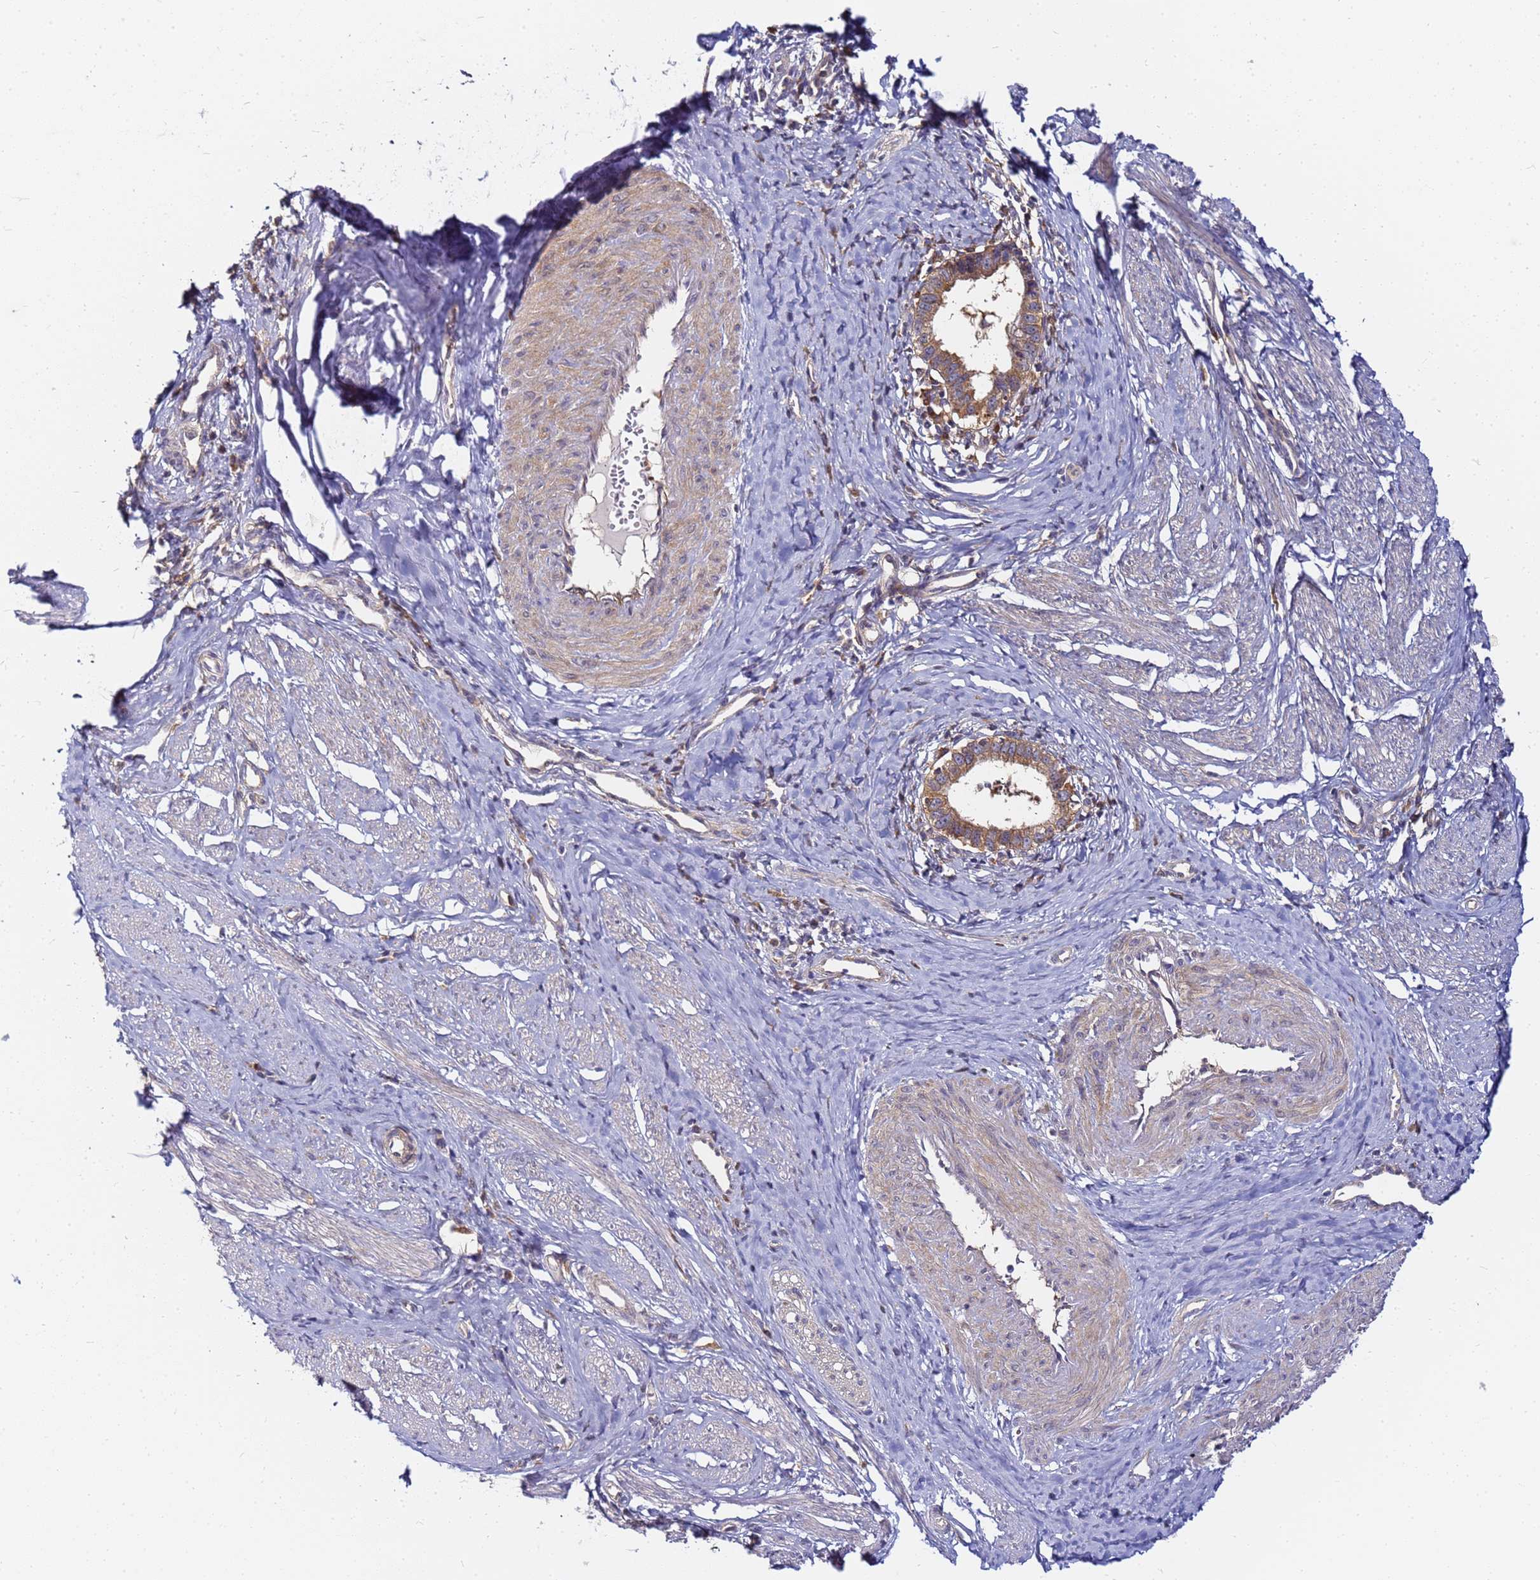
{"staining": {"intensity": "moderate", "quantity": ">75%", "location": "cytoplasmic/membranous"}, "tissue": "cervical cancer", "cell_type": "Tumor cells", "image_type": "cancer", "snomed": [{"axis": "morphology", "description": "Adenocarcinoma, NOS"}, {"axis": "topography", "description": "Cervix"}], "caption": "The image exhibits a brown stain indicating the presence of a protein in the cytoplasmic/membranous of tumor cells in cervical cancer (adenocarcinoma). The staining was performed using DAB, with brown indicating positive protein expression. Nuclei are stained blue with hematoxylin.", "gene": "CHM", "patient": {"sex": "female", "age": 36}}